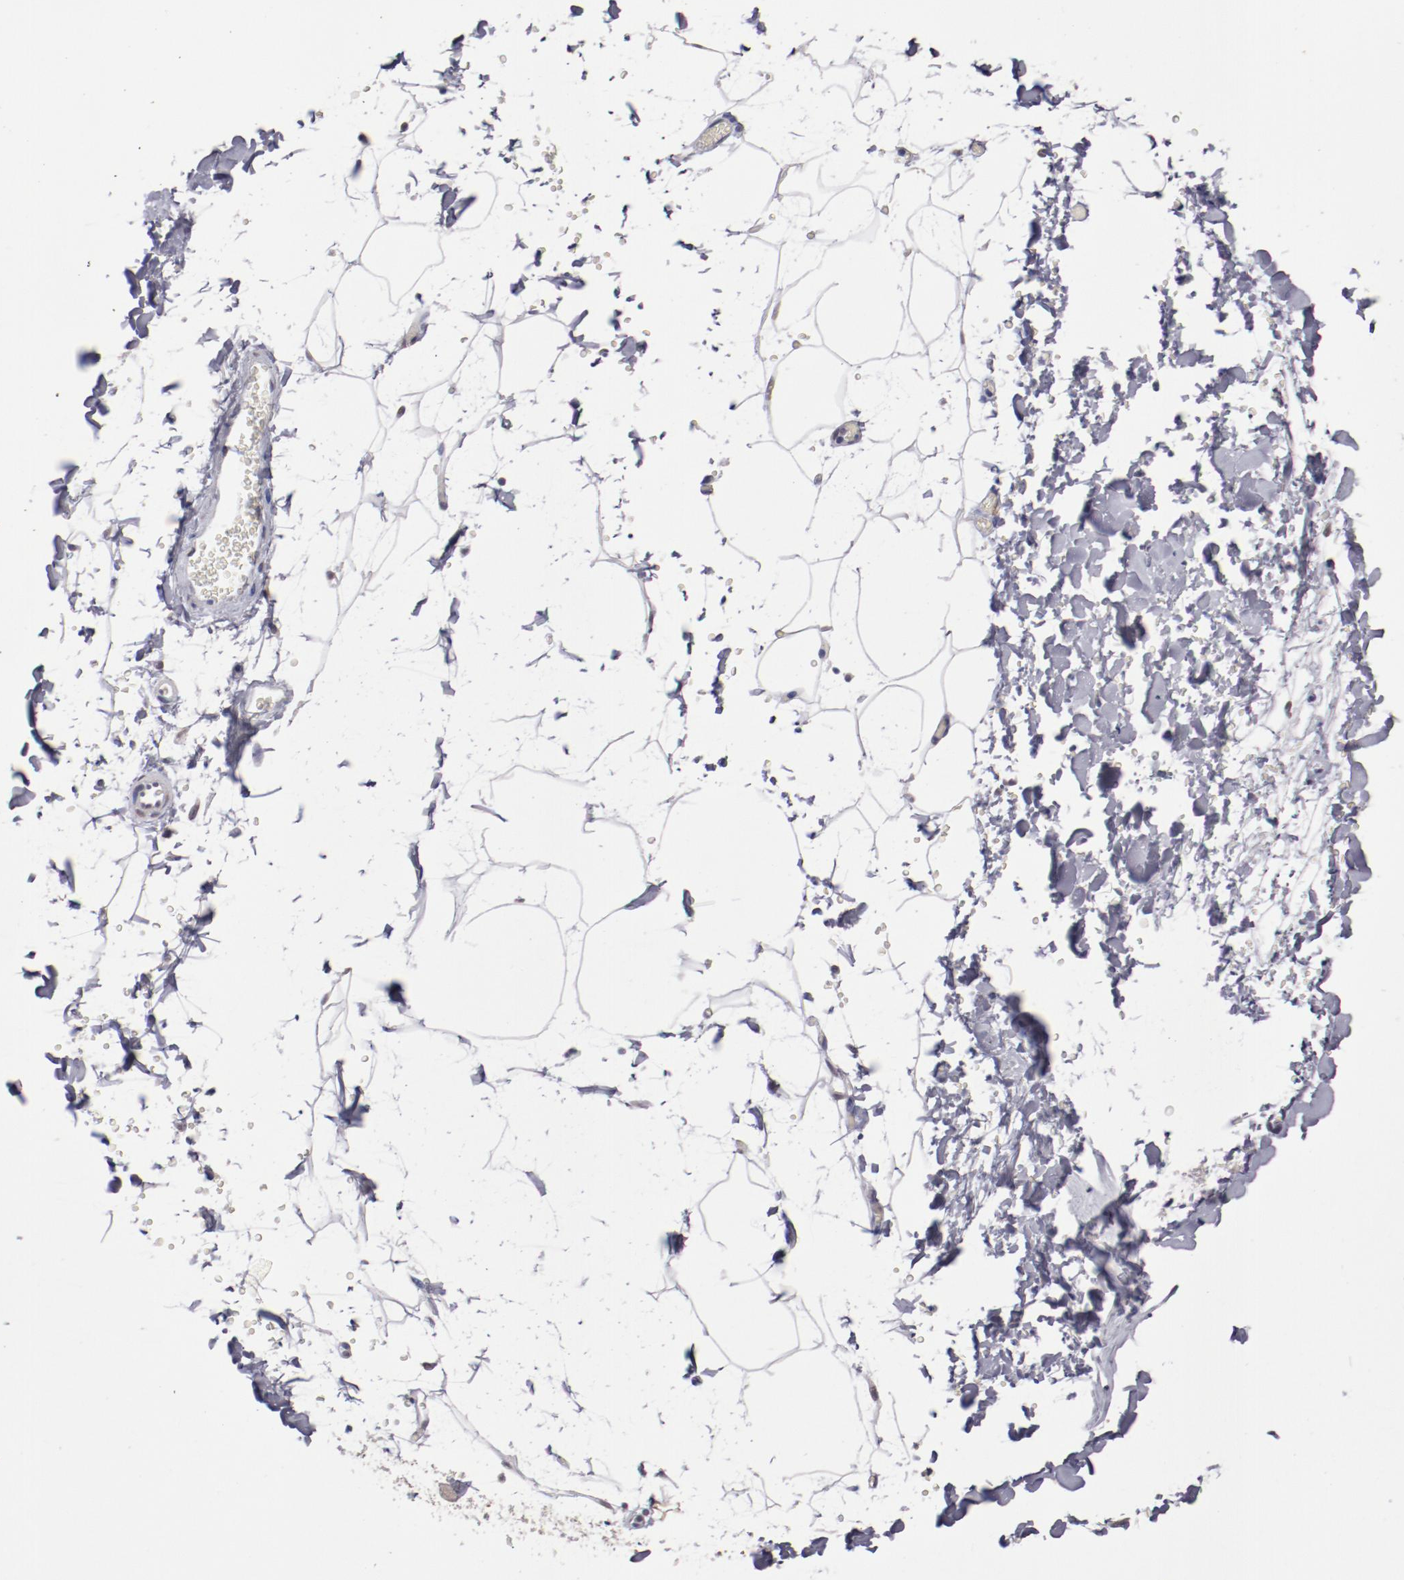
{"staining": {"intensity": "negative", "quantity": "none", "location": "none"}, "tissue": "adipose tissue", "cell_type": "Adipocytes", "image_type": "normal", "snomed": [{"axis": "morphology", "description": "Normal tissue, NOS"}, {"axis": "topography", "description": "Soft tissue"}], "caption": "Adipocytes show no significant protein staining in unremarkable adipose tissue. The staining is performed using DAB (3,3'-diaminobenzidine) brown chromogen with nuclei counter-stained in using hematoxylin.", "gene": "IRF4", "patient": {"sex": "male", "age": 72}}